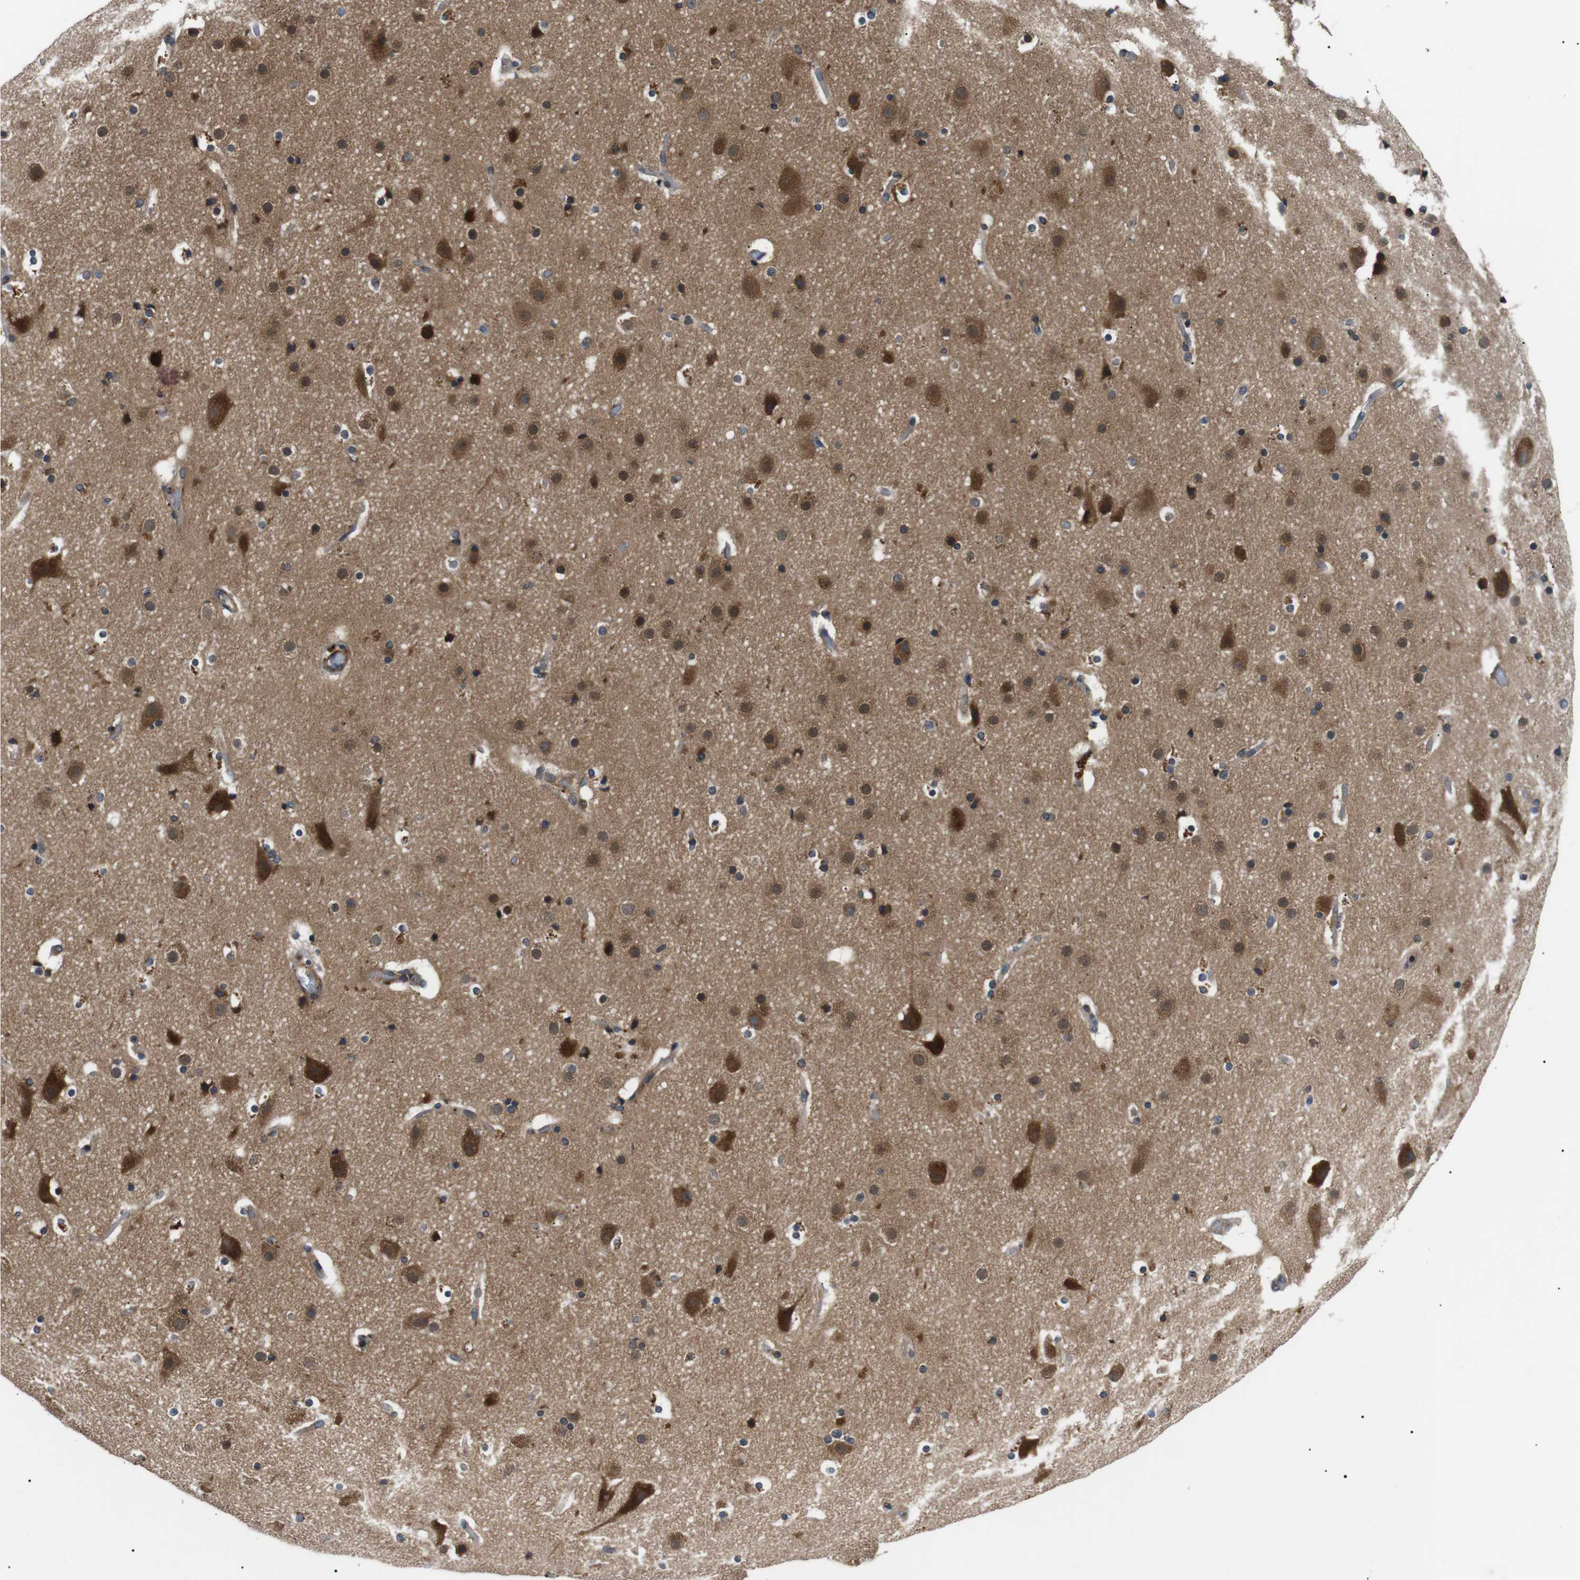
{"staining": {"intensity": "moderate", "quantity": ">75%", "location": "cytoplasmic/membranous"}, "tissue": "cerebral cortex", "cell_type": "Endothelial cells", "image_type": "normal", "snomed": [{"axis": "morphology", "description": "Normal tissue, NOS"}, {"axis": "topography", "description": "Cerebral cortex"}], "caption": "Immunohistochemistry image of normal cerebral cortex stained for a protein (brown), which displays medium levels of moderate cytoplasmic/membranous expression in approximately >75% of endothelial cells.", "gene": "DIPK1A", "patient": {"sex": "male", "age": 57}}